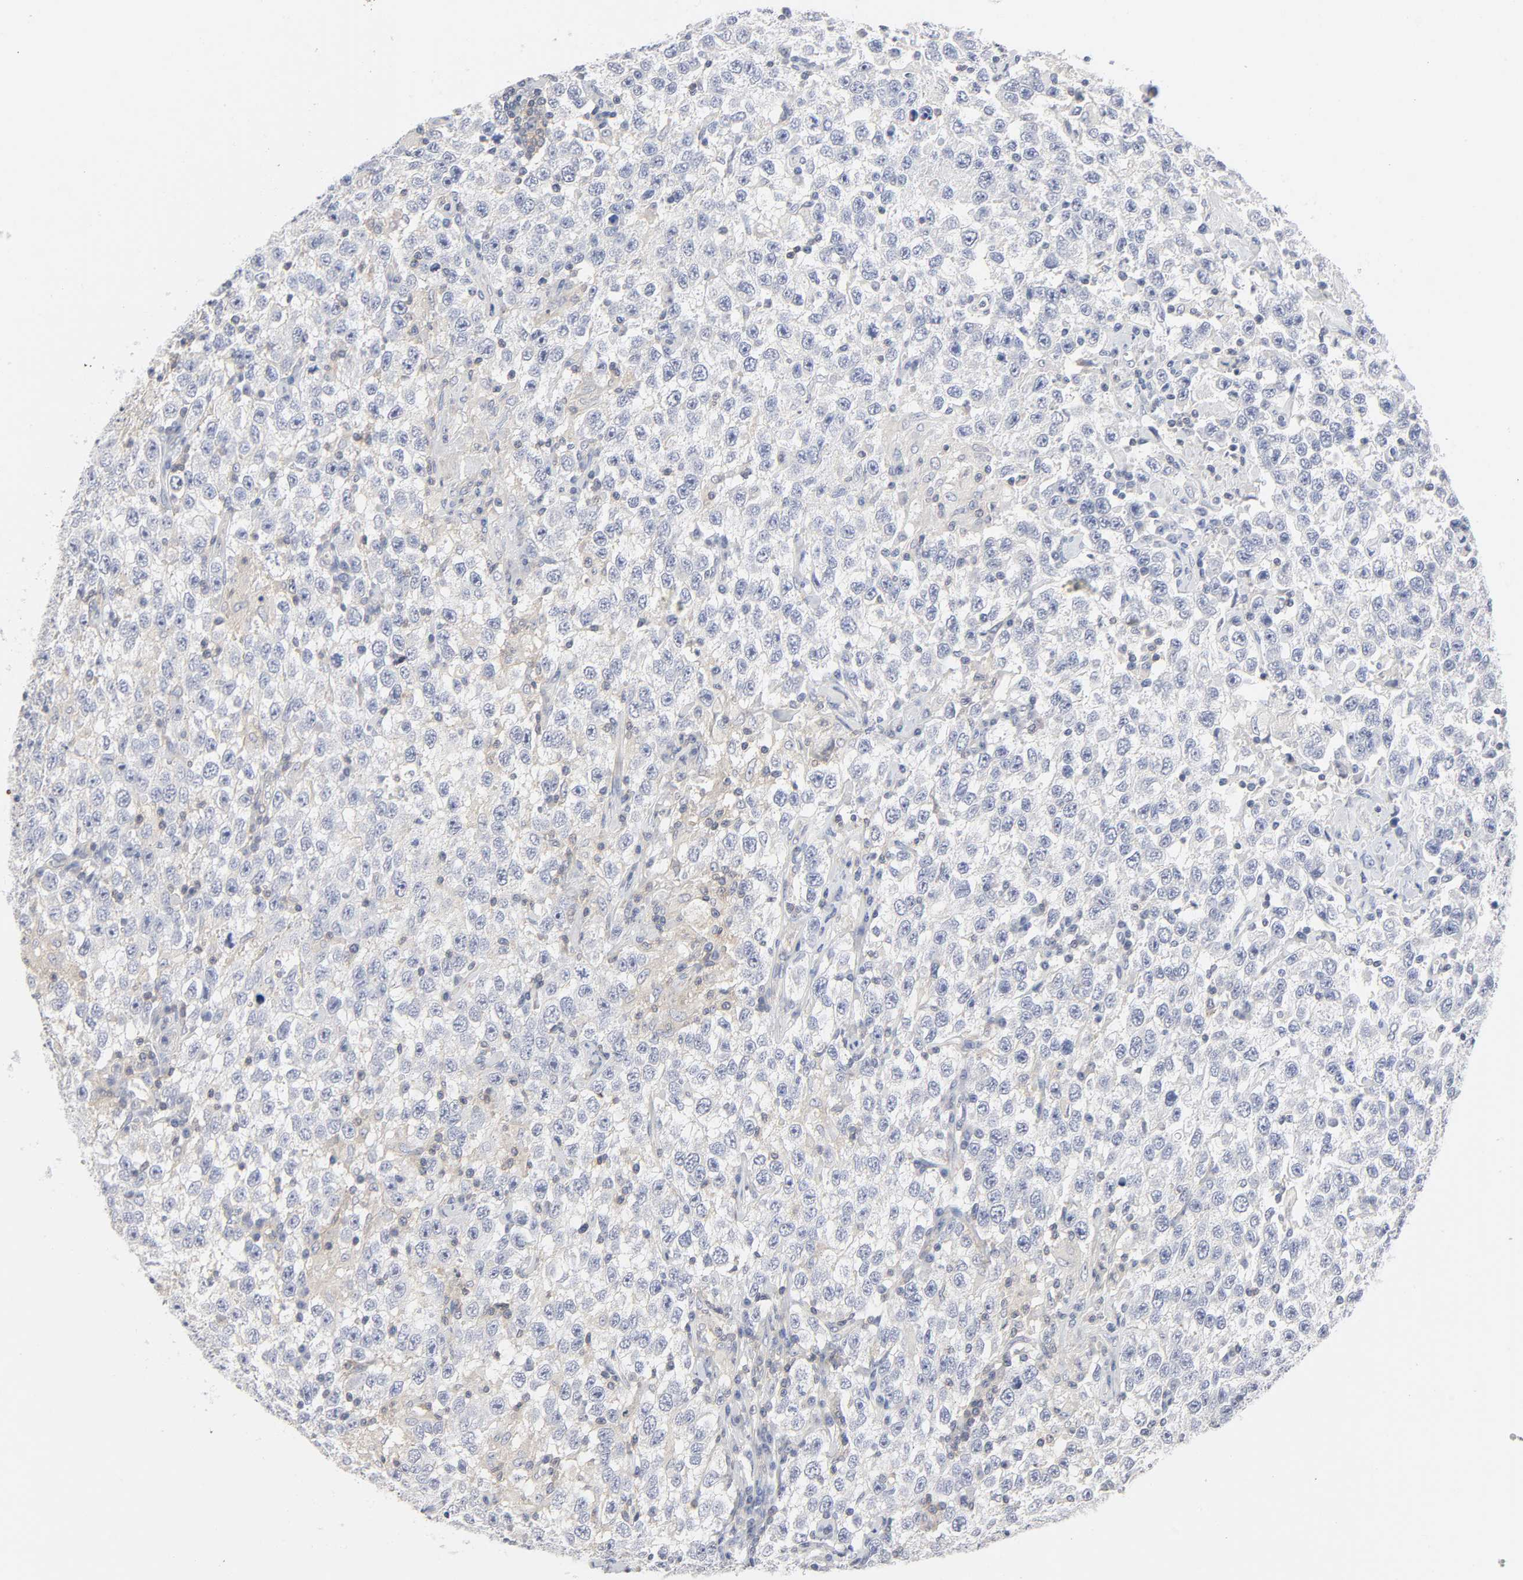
{"staining": {"intensity": "negative", "quantity": "none", "location": "none"}, "tissue": "testis cancer", "cell_type": "Tumor cells", "image_type": "cancer", "snomed": [{"axis": "morphology", "description": "Seminoma, NOS"}, {"axis": "topography", "description": "Testis"}], "caption": "The photomicrograph shows no significant expression in tumor cells of testis seminoma. (DAB immunohistochemistry (IHC) visualized using brightfield microscopy, high magnification).", "gene": "ROCK1", "patient": {"sex": "male", "age": 41}}